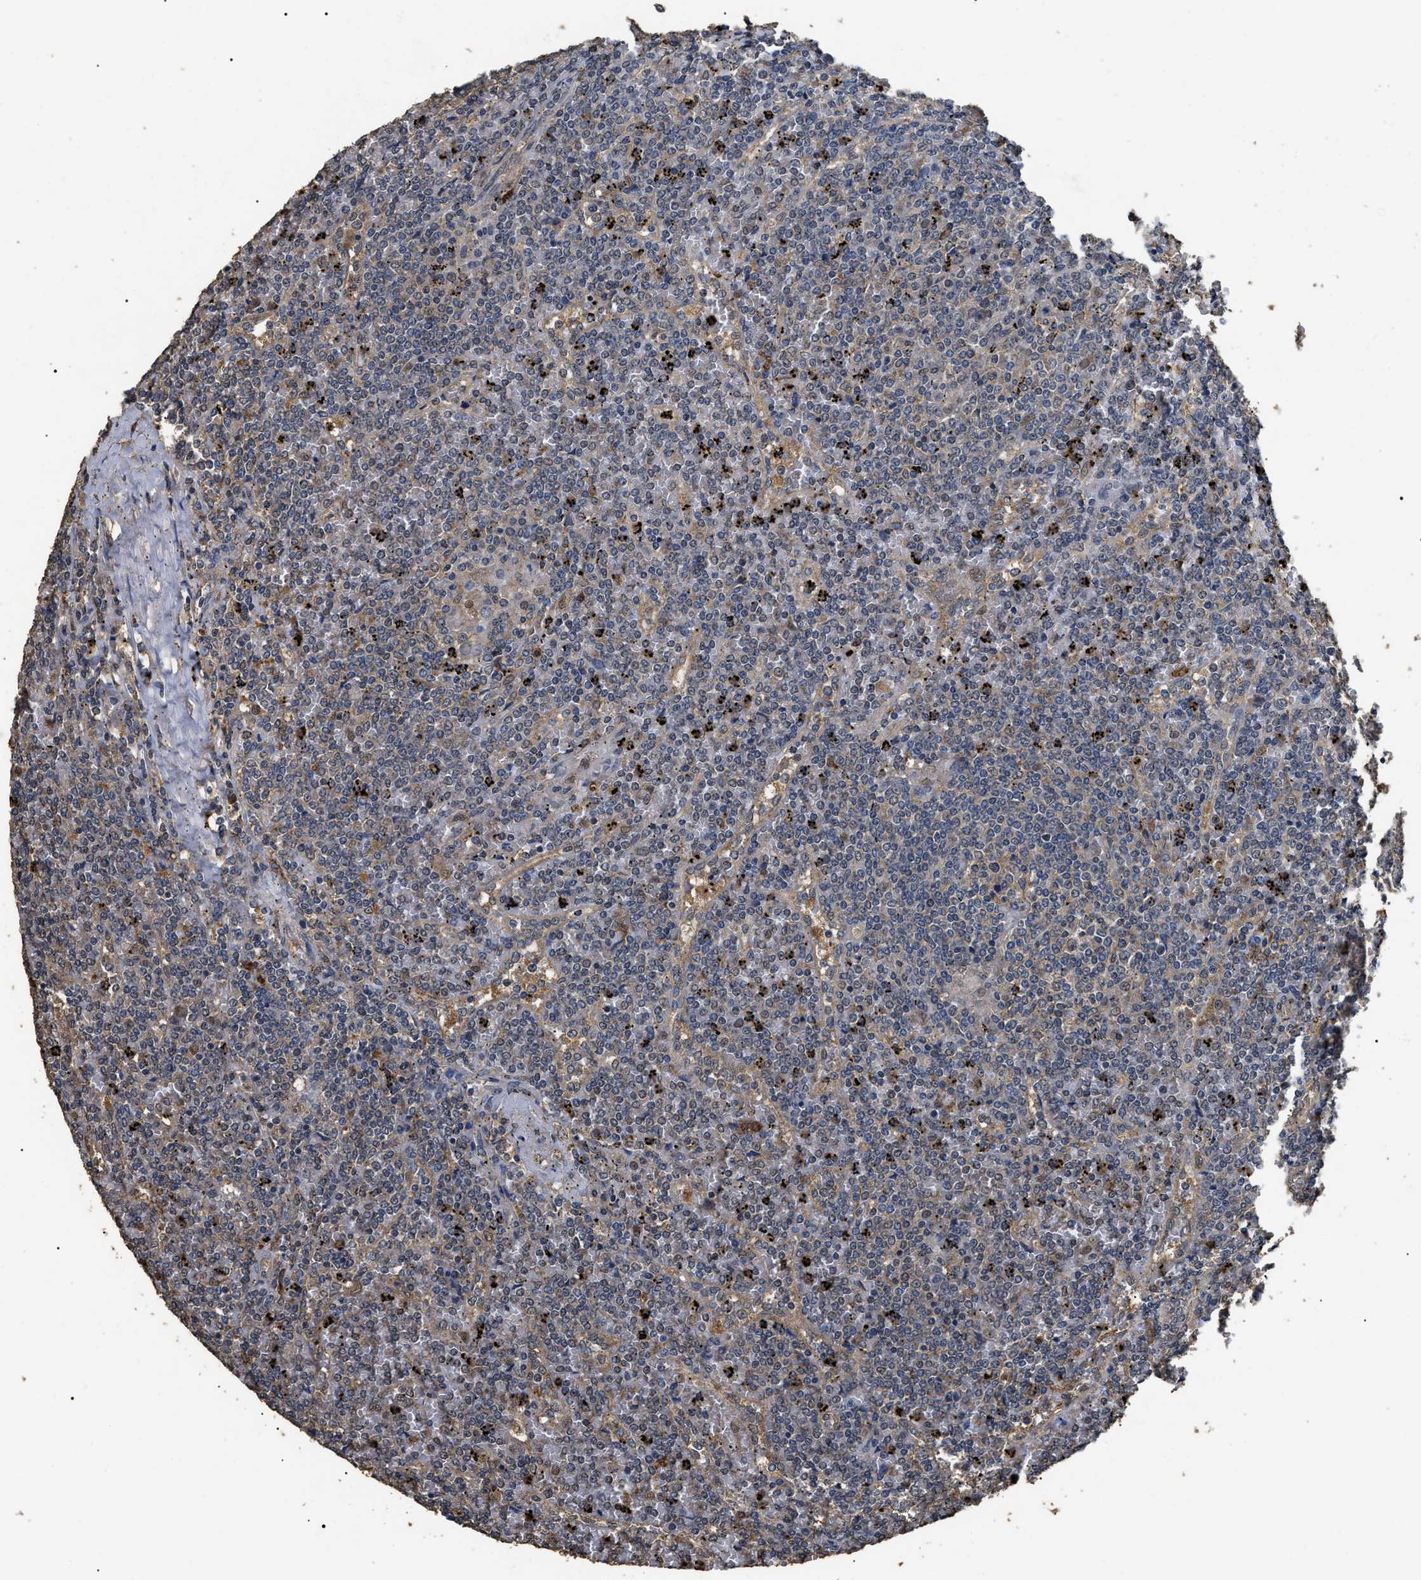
{"staining": {"intensity": "negative", "quantity": "none", "location": "none"}, "tissue": "lymphoma", "cell_type": "Tumor cells", "image_type": "cancer", "snomed": [{"axis": "morphology", "description": "Malignant lymphoma, non-Hodgkin's type, Low grade"}, {"axis": "topography", "description": "Spleen"}], "caption": "DAB immunohistochemical staining of human lymphoma displays no significant positivity in tumor cells.", "gene": "PSMD8", "patient": {"sex": "female", "age": 19}}